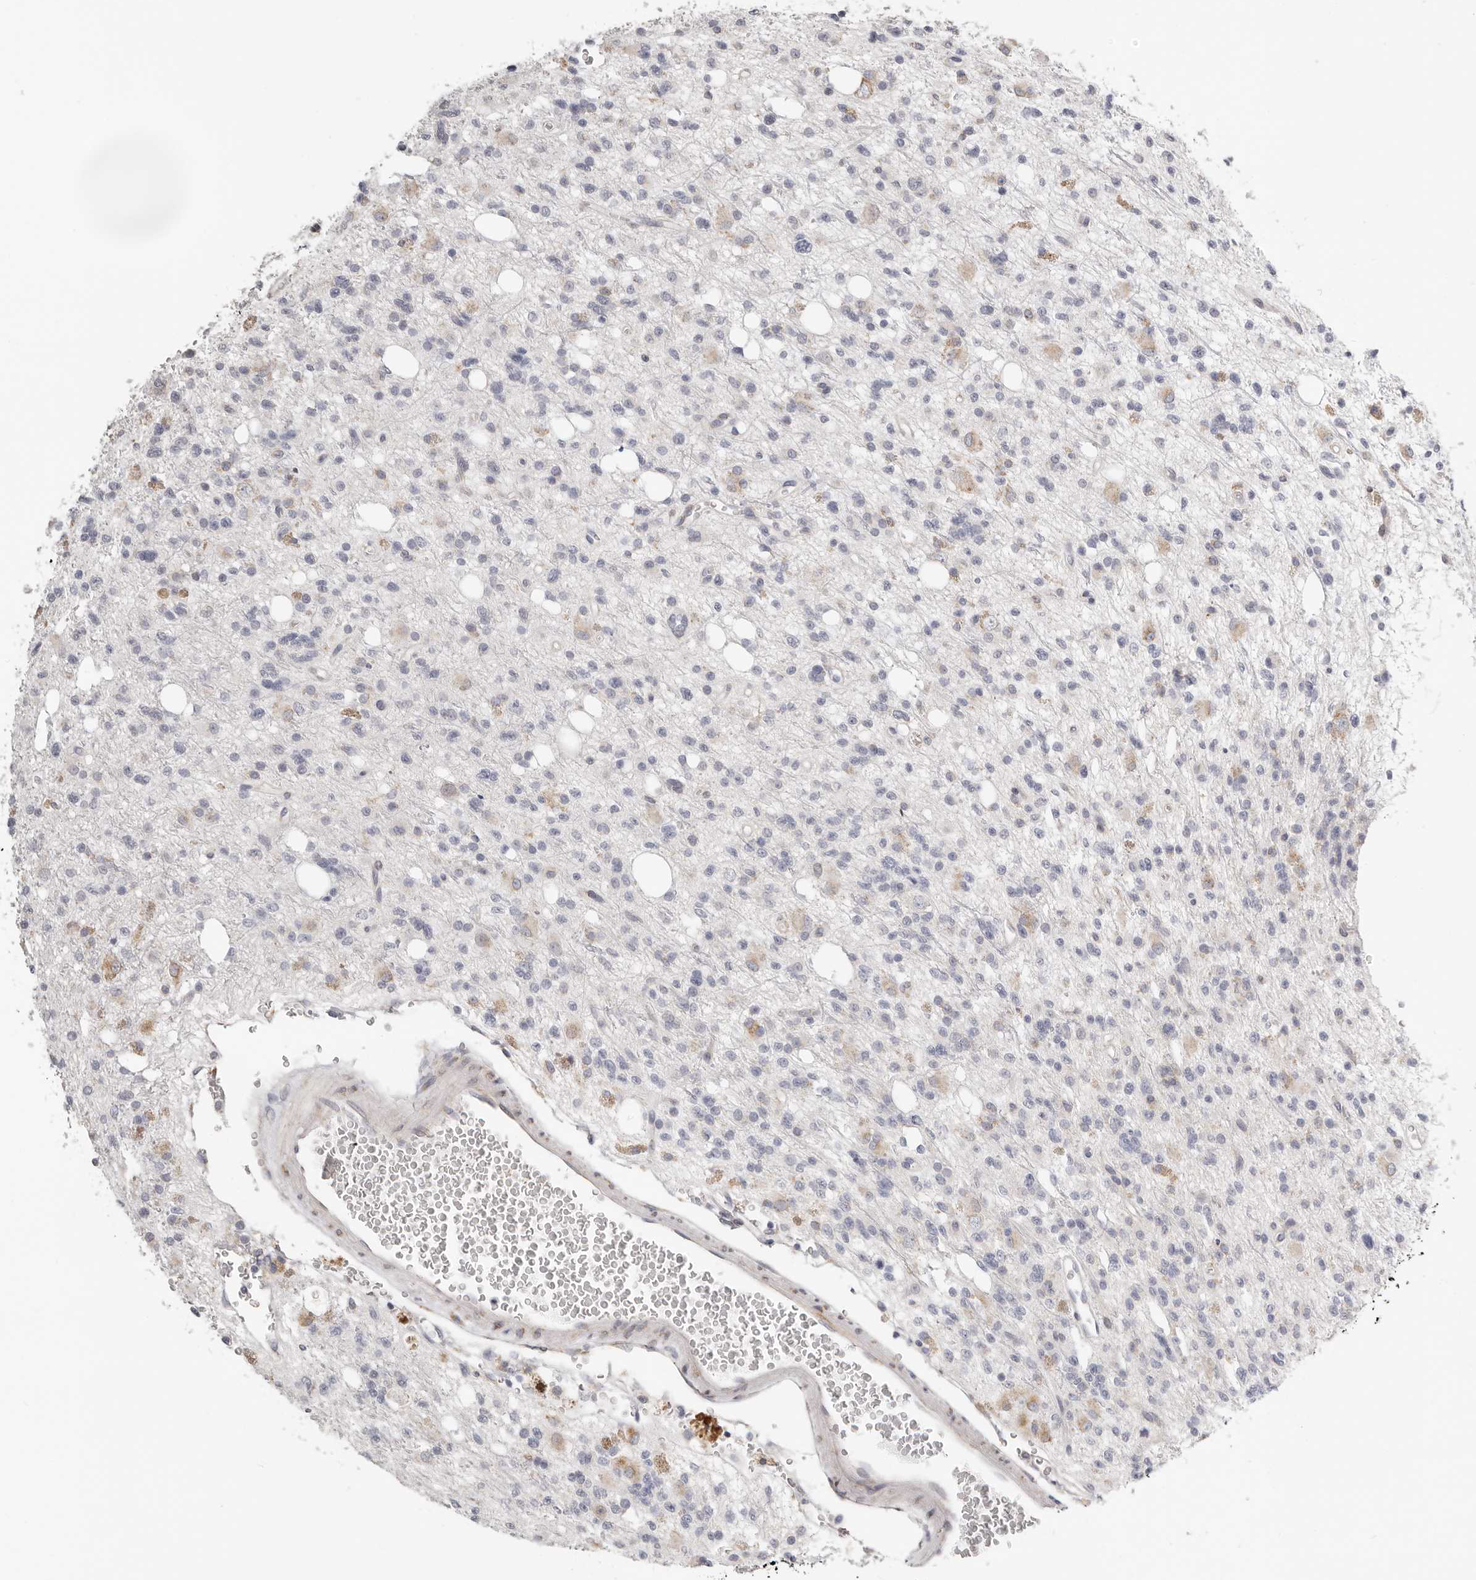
{"staining": {"intensity": "negative", "quantity": "none", "location": "none"}, "tissue": "glioma", "cell_type": "Tumor cells", "image_type": "cancer", "snomed": [{"axis": "morphology", "description": "Glioma, malignant, High grade"}, {"axis": "topography", "description": "Brain"}], "caption": "Tumor cells are negative for brown protein staining in glioma.", "gene": "IL32", "patient": {"sex": "female", "age": 62}}